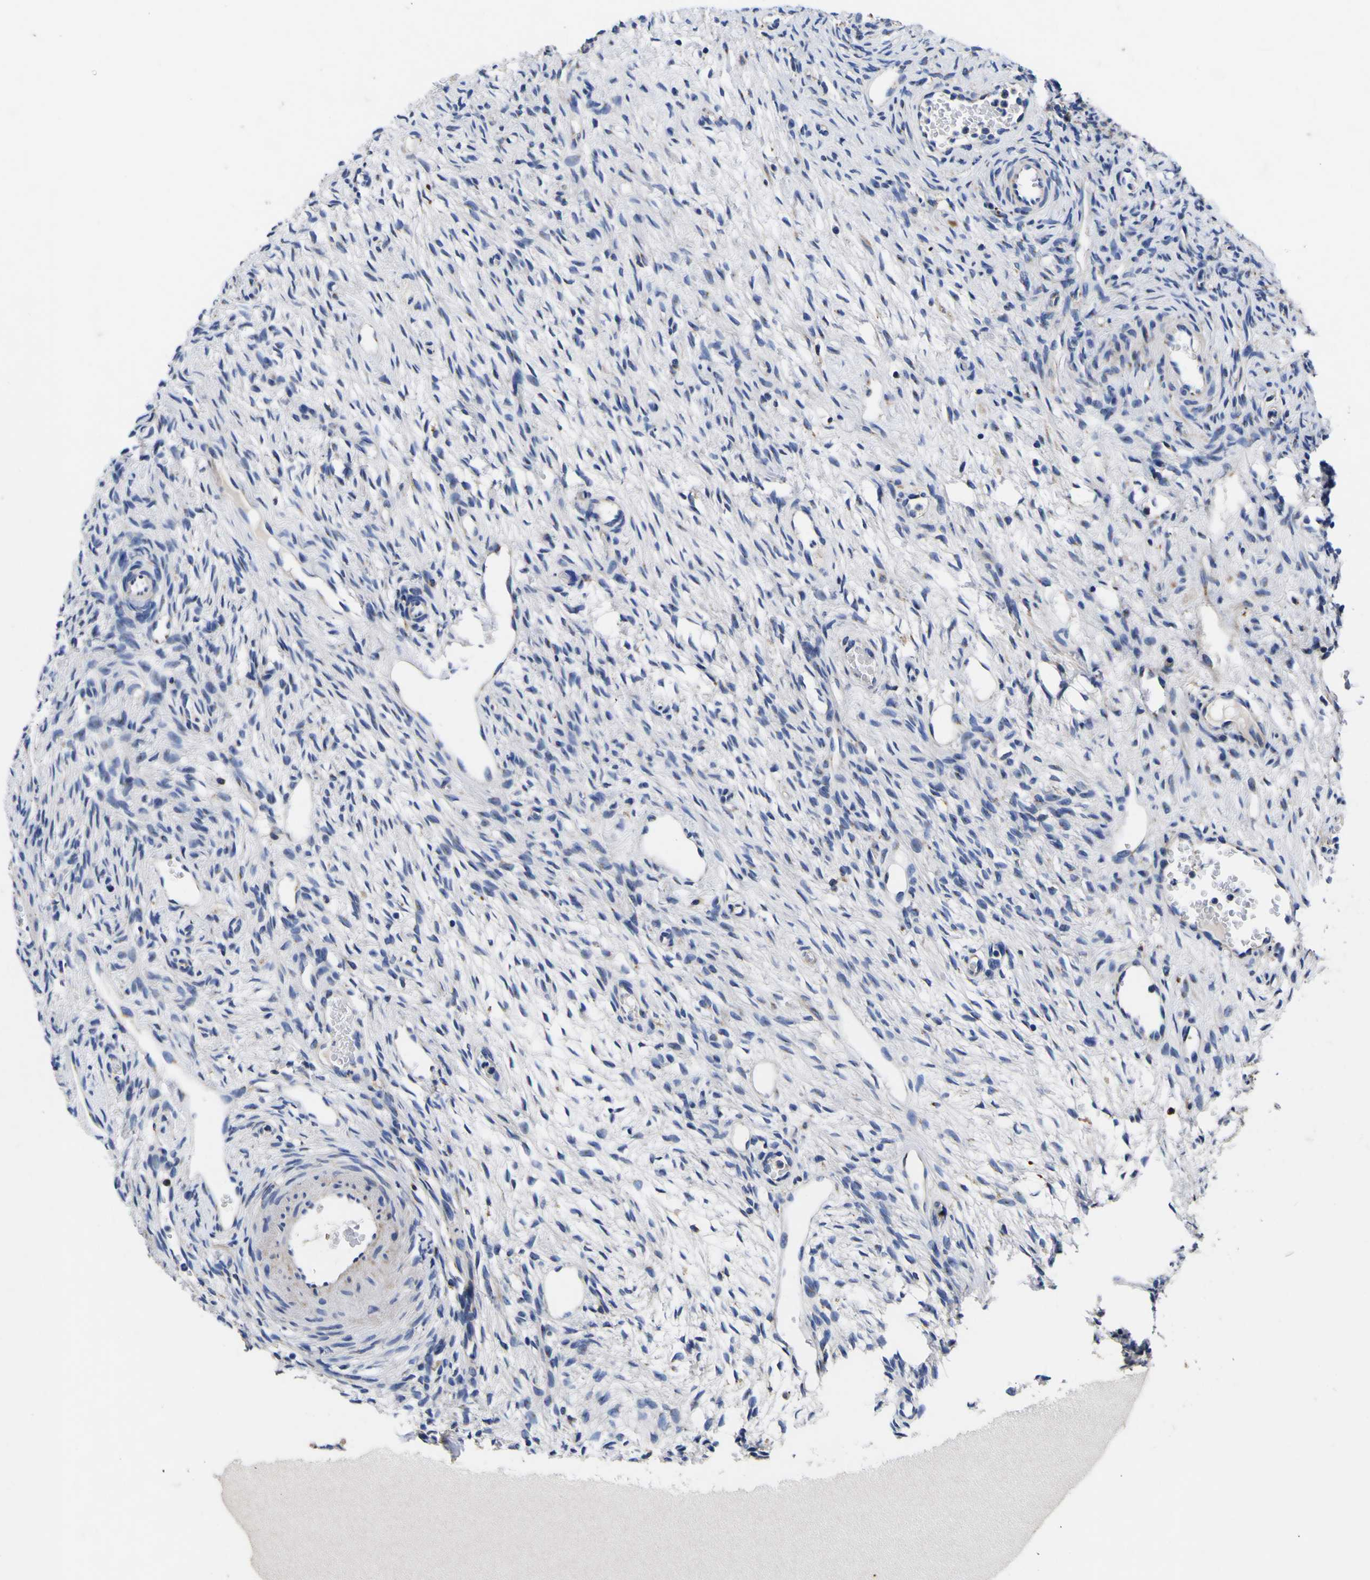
{"staining": {"intensity": "negative", "quantity": "none", "location": "none"}, "tissue": "ovary", "cell_type": "Ovarian stroma cells", "image_type": "normal", "snomed": [{"axis": "morphology", "description": "Normal tissue, NOS"}, {"axis": "topography", "description": "Ovary"}], "caption": "This photomicrograph is of unremarkable ovary stained with immunohistochemistry (IHC) to label a protein in brown with the nuclei are counter-stained blue. There is no positivity in ovarian stroma cells.", "gene": "COA1", "patient": {"sex": "female", "age": 33}}